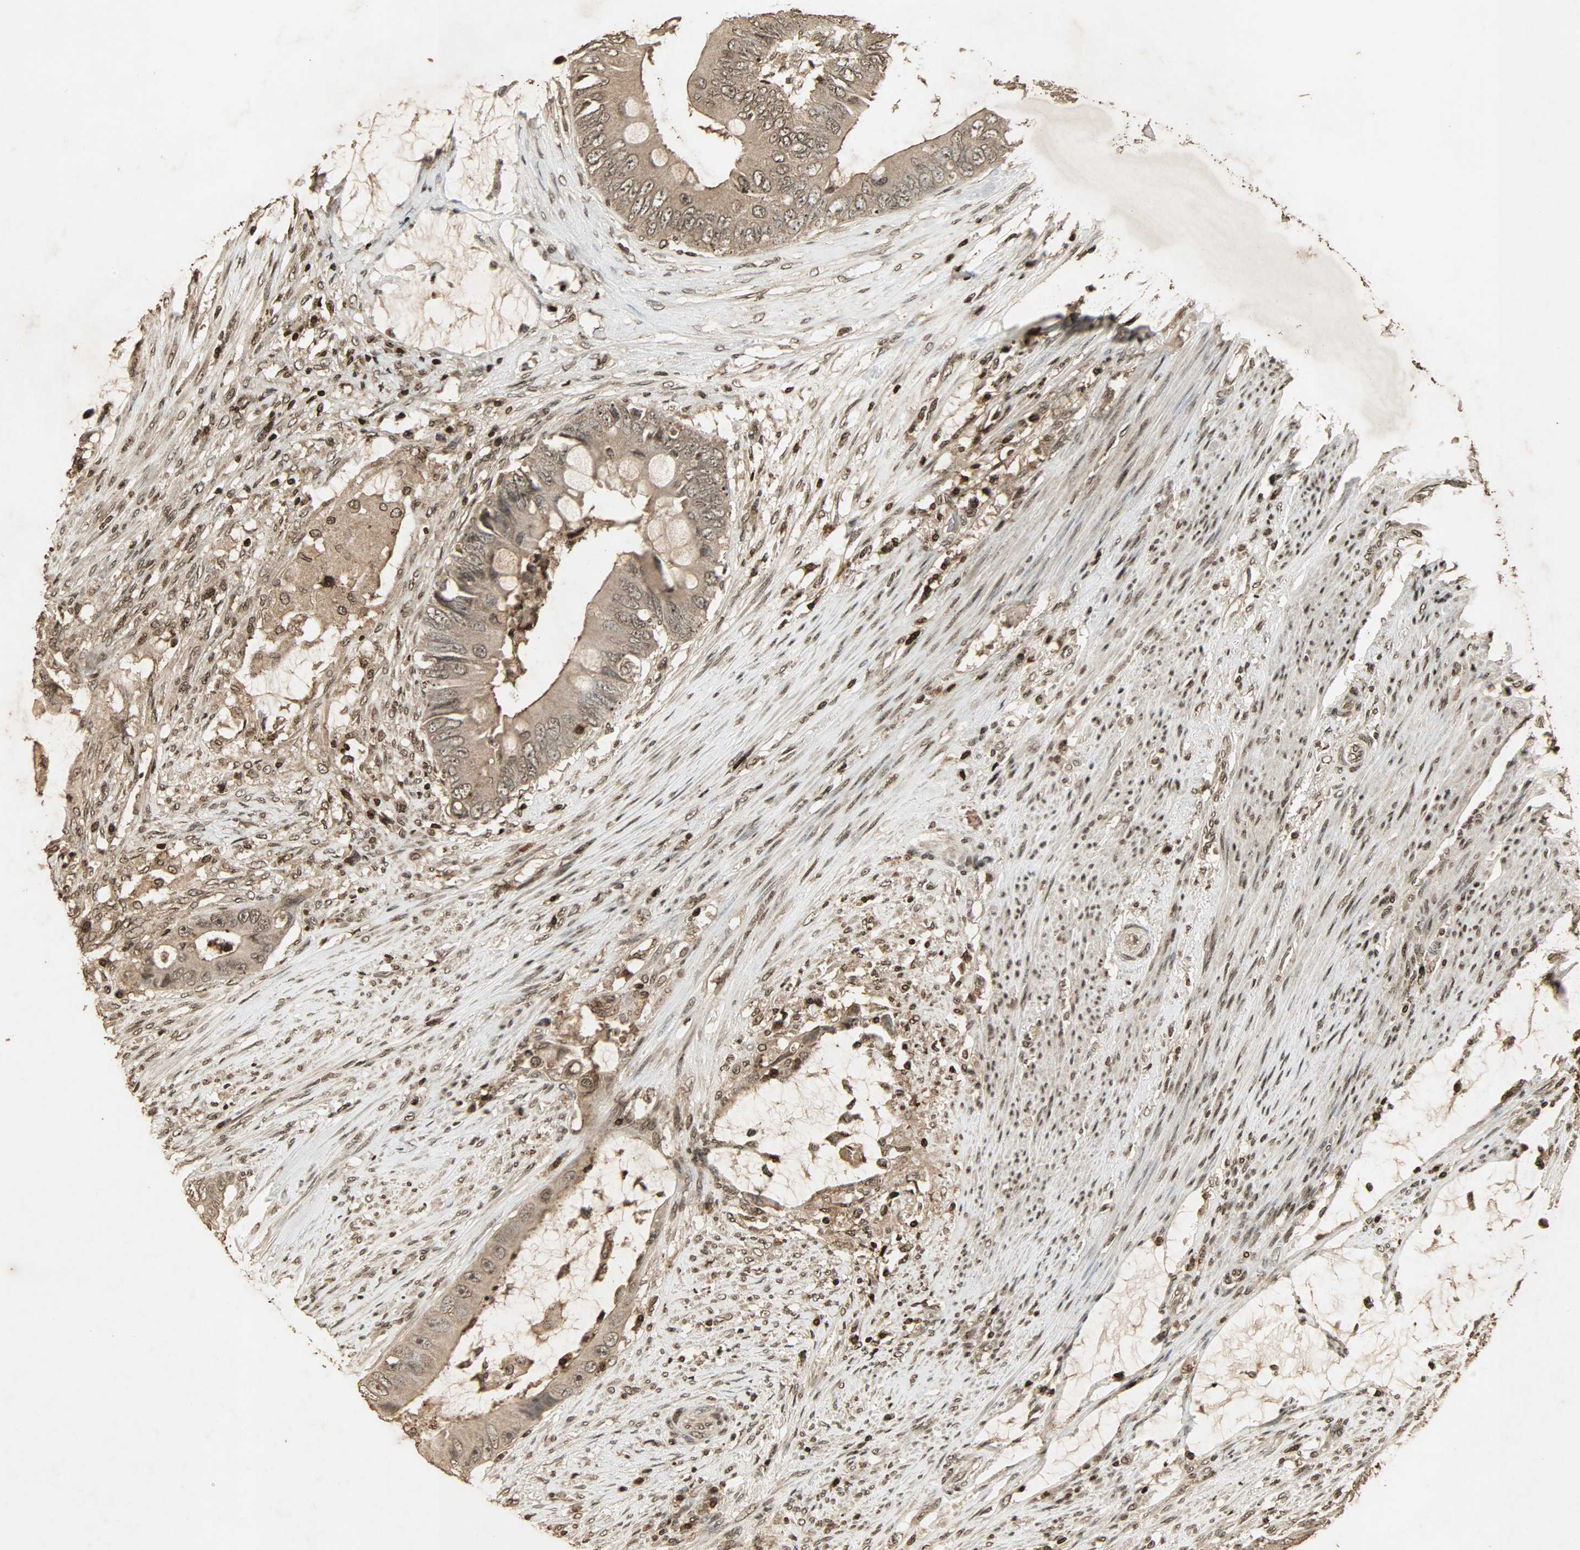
{"staining": {"intensity": "weak", "quantity": ">75%", "location": "cytoplasmic/membranous,nuclear"}, "tissue": "colorectal cancer", "cell_type": "Tumor cells", "image_type": "cancer", "snomed": [{"axis": "morphology", "description": "Adenocarcinoma, NOS"}, {"axis": "topography", "description": "Rectum"}], "caption": "The photomicrograph displays immunohistochemical staining of colorectal adenocarcinoma. There is weak cytoplasmic/membranous and nuclear expression is present in approximately >75% of tumor cells.", "gene": "PPP3R1", "patient": {"sex": "female", "age": 77}}